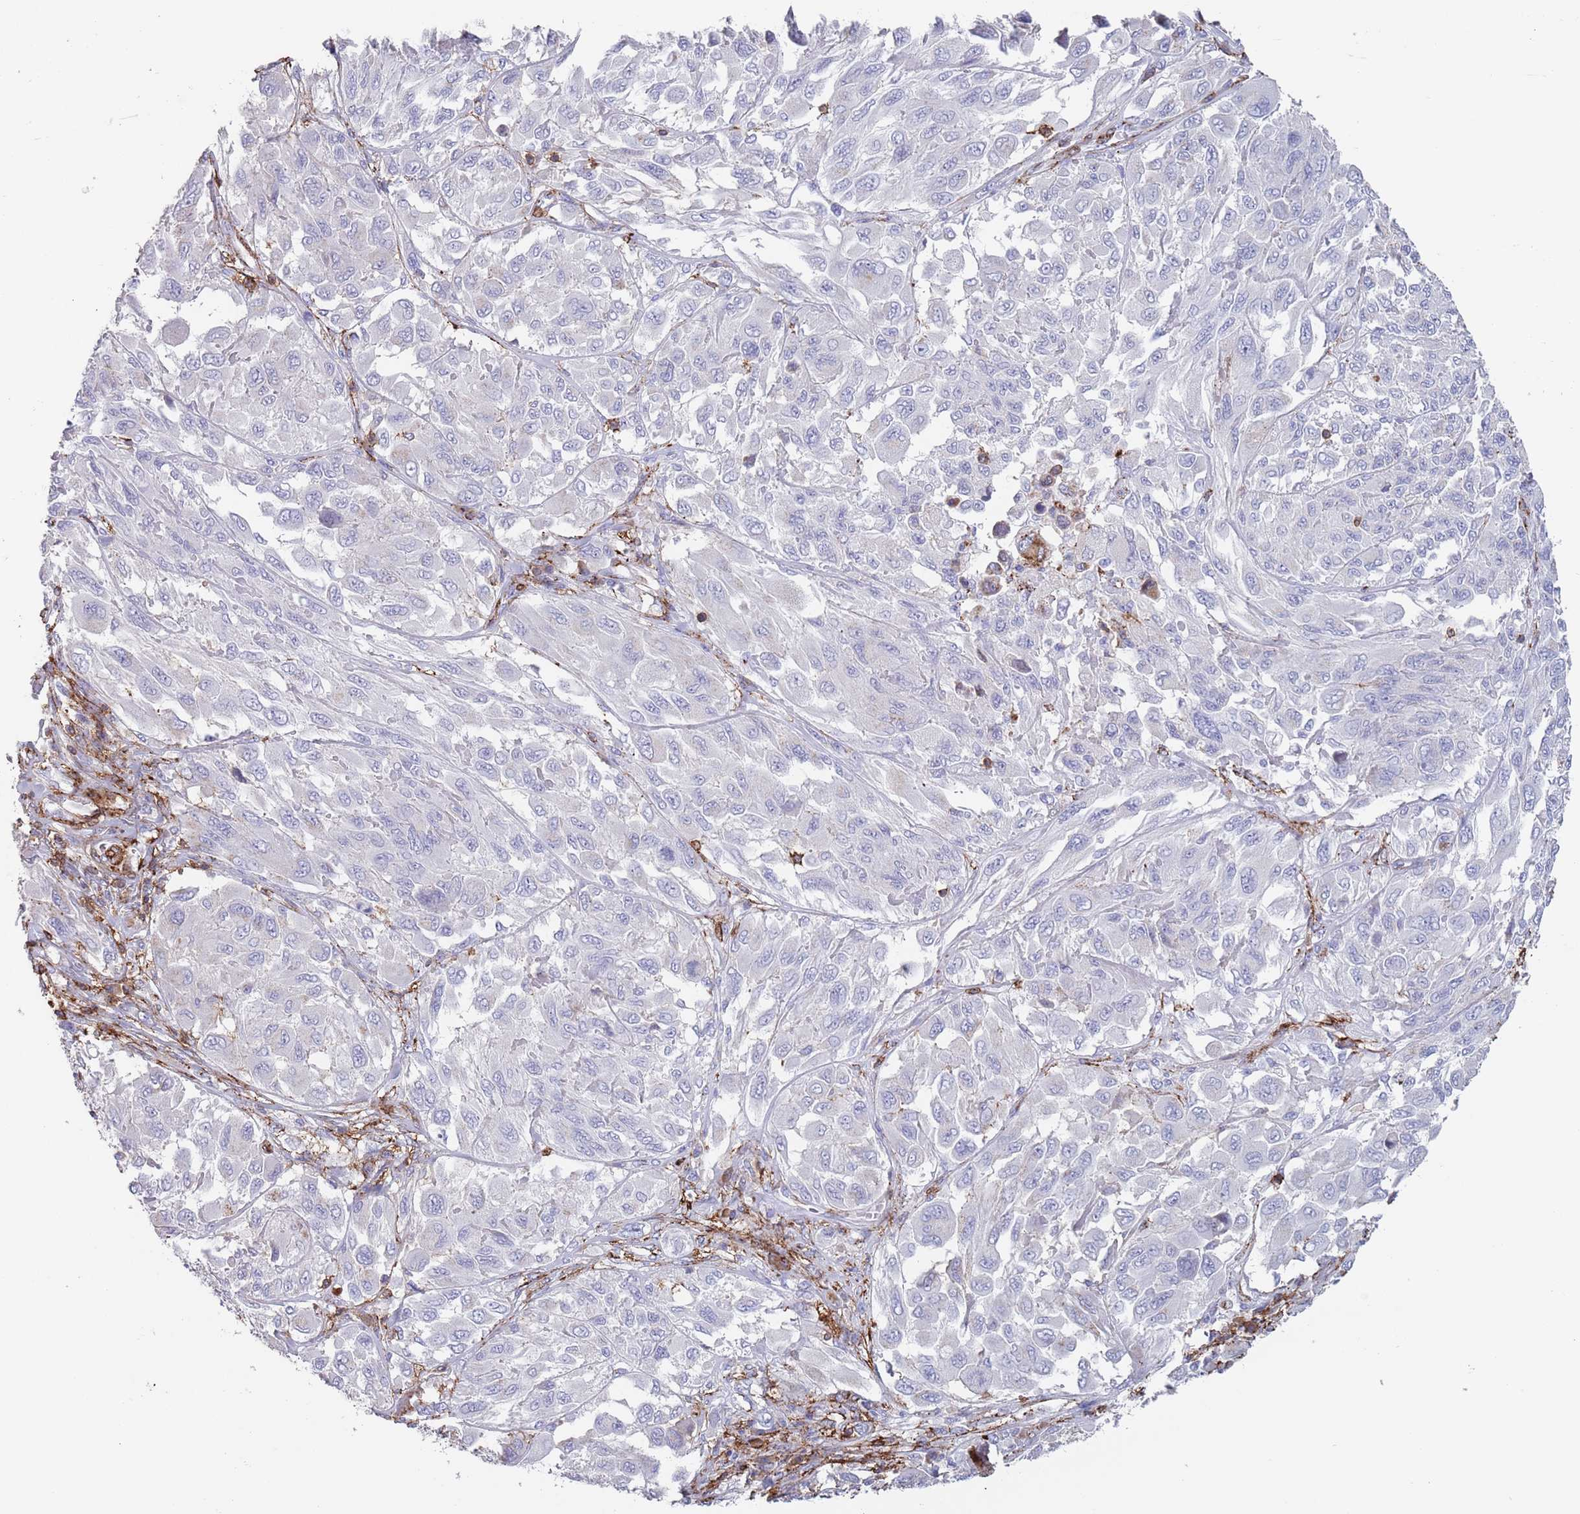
{"staining": {"intensity": "negative", "quantity": "none", "location": "none"}, "tissue": "melanoma", "cell_type": "Tumor cells", "image_type": "cancer", "snomed": [{"axis": "morphology", "description": "Malignant melanoma, NOS"}, {"axis": "topography", "description": "Skin"}], "caption": "Malignant melanoma was stained to show a protein in brown. There is no significant staining in tumor cells.", "gene": "RNF144A", "patient": {"sex": "female", "age": 91}}